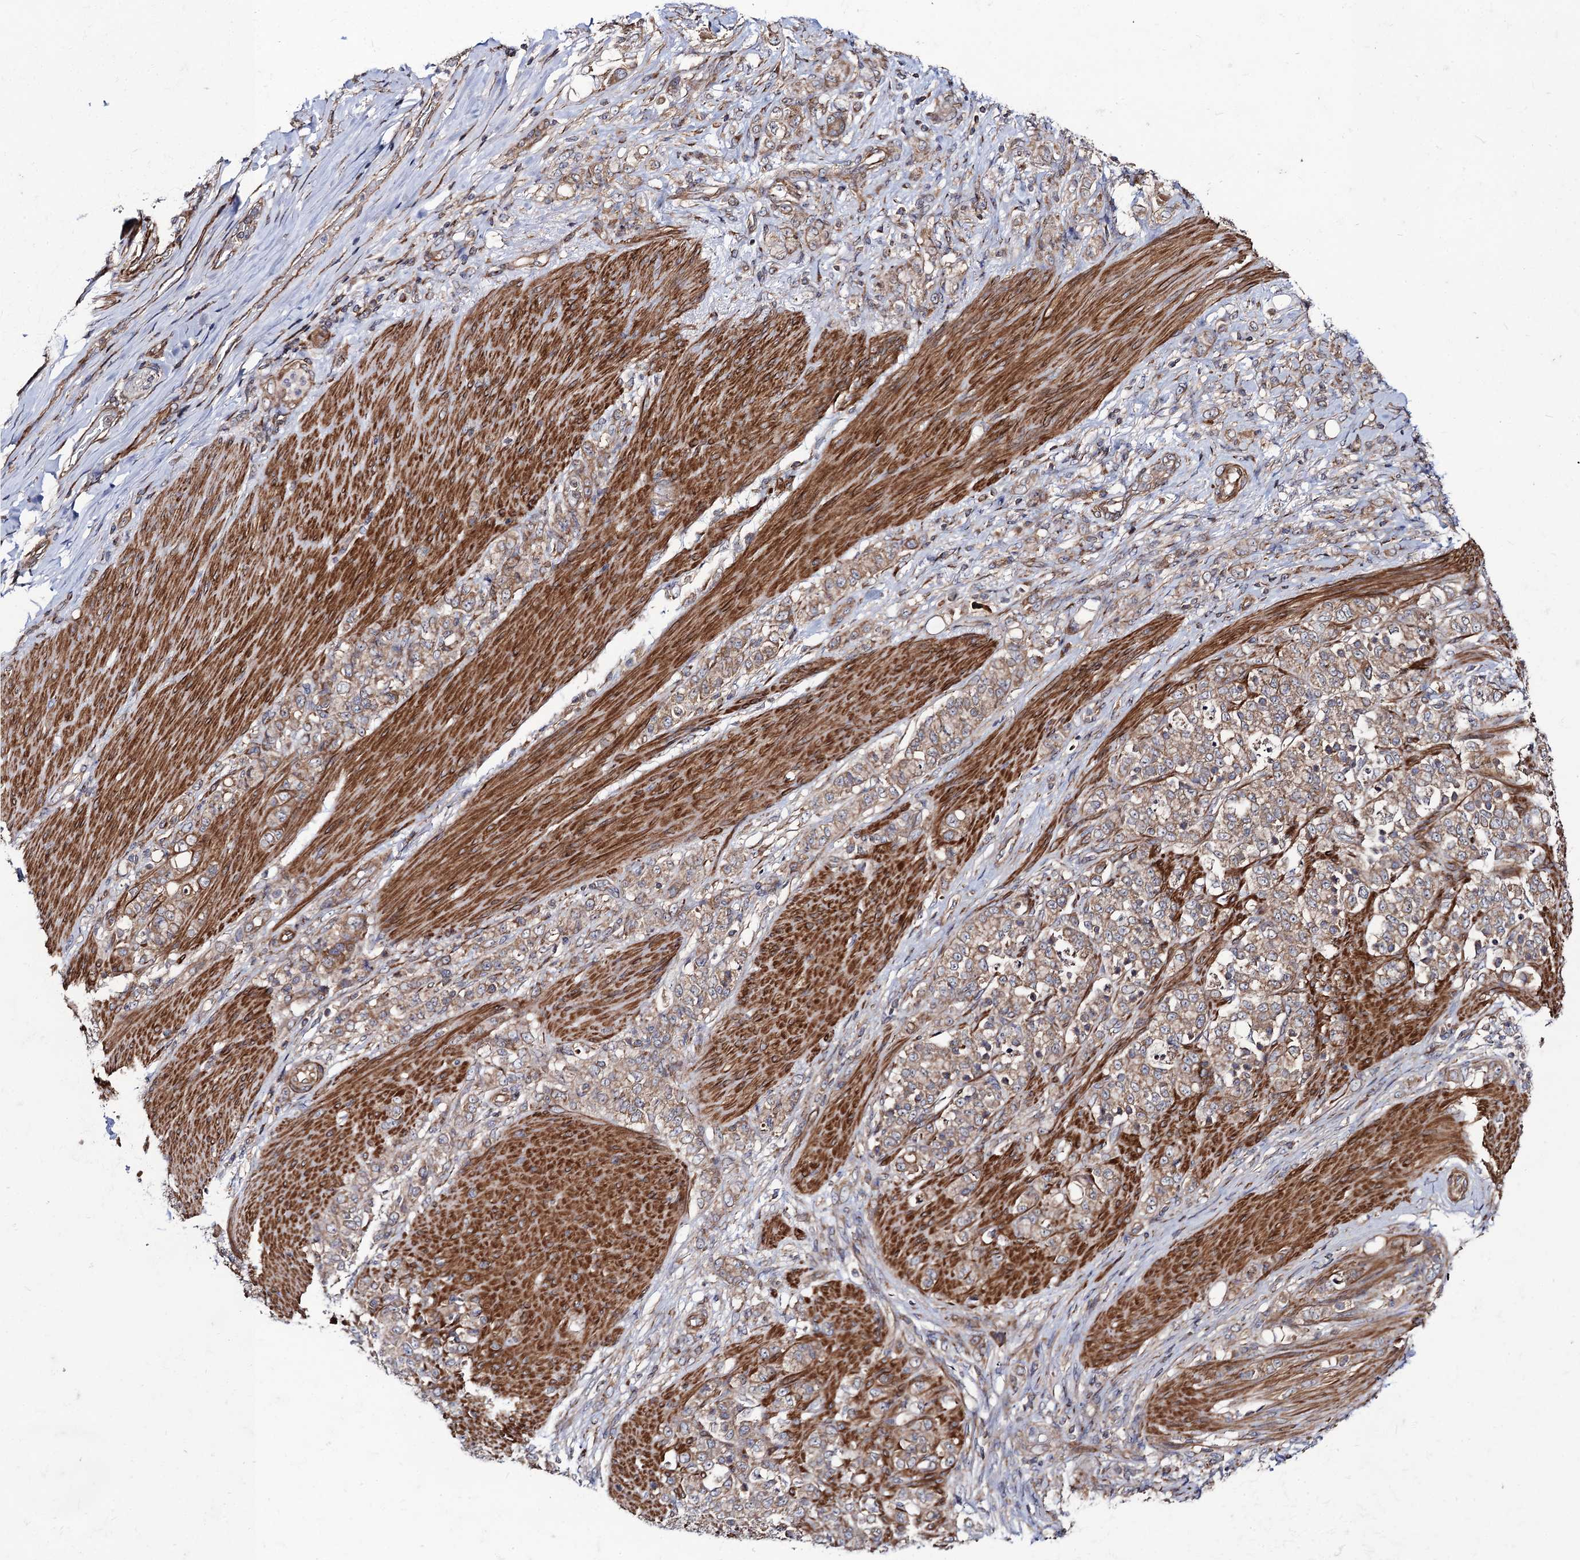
{"staining": {"intensity": "weak", "quantity": ">75%", "location": "cytoplasmic/membranous"}, "tissue": "stomach cancer", "cell_type": "Tumor cells", "image_type": "cancer", "snomed": [{"axis": "morphology", "description": "Adenocarcinoma, NOS"}, {"axis": "topography", "description": "Stomach"}], "caption": "This is an image of immunohistochemistry staining of stomach cancer (adenocarcinoma), which shows weak positivity in the cytoplasmic/membranous of tumor cells.", "gene": "DYDC1", "patient": {"sex": "female", "age": 79}}